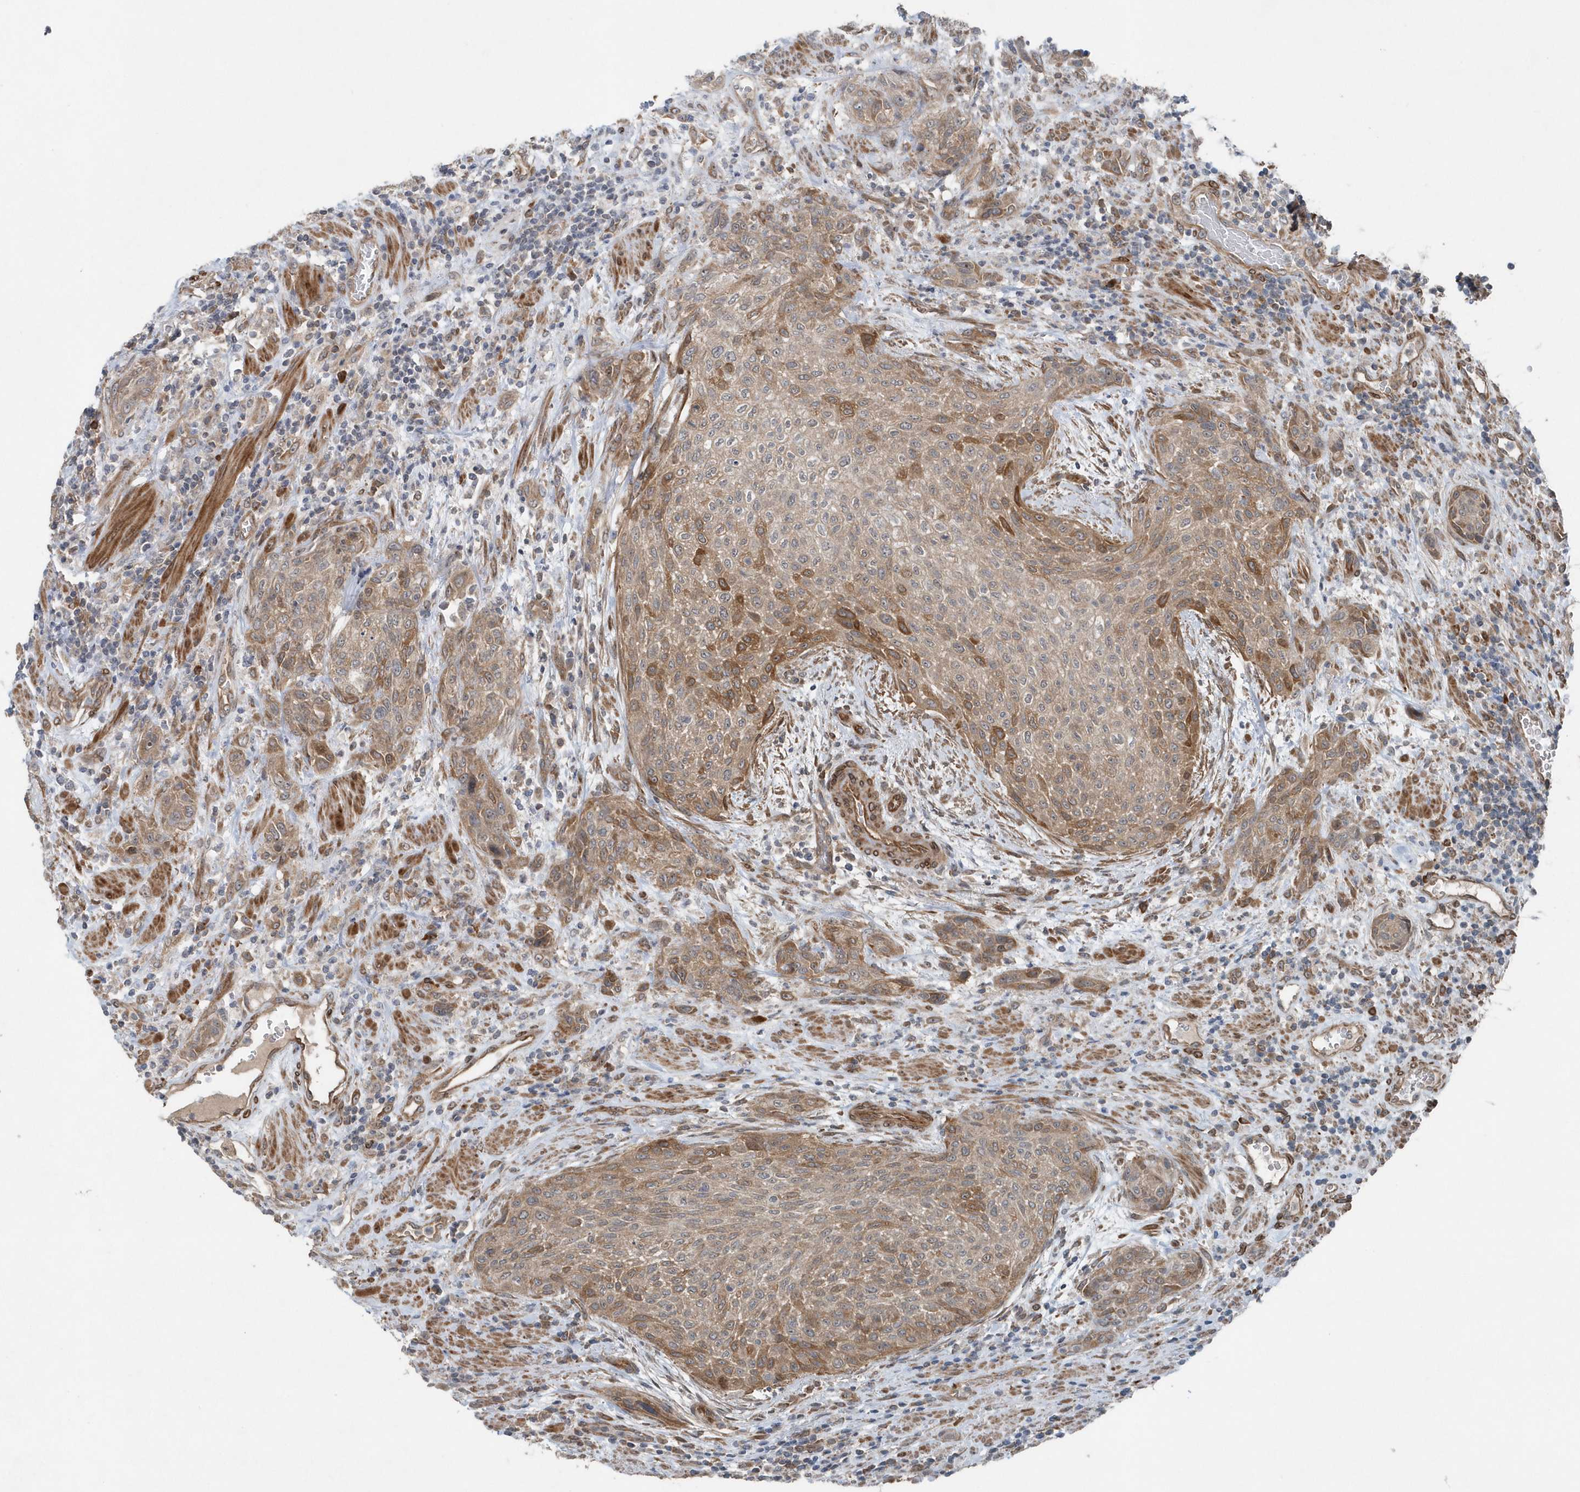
{"staining": {"intensity": "weak", "quantity": "25%-75%", "location": "cytoplasmic/membranous"}, "tissue": "urothelial cancer", "cell_type": "Tumor cells", "image_type": "cancer", "snomed": [{"axis": "morphology", "description": "Urothelial carcinoma, High grade"}, {"axis": "topography", "description": "Urinary bladder"}], "caption": "The micrograph reveals staining of urothelial cancer, revealing weak cytoplasmic/membranous protein expression (brown color) within tumor cells.", "gene": "MCC", "patient": {"sex": "male", "age": 35}}